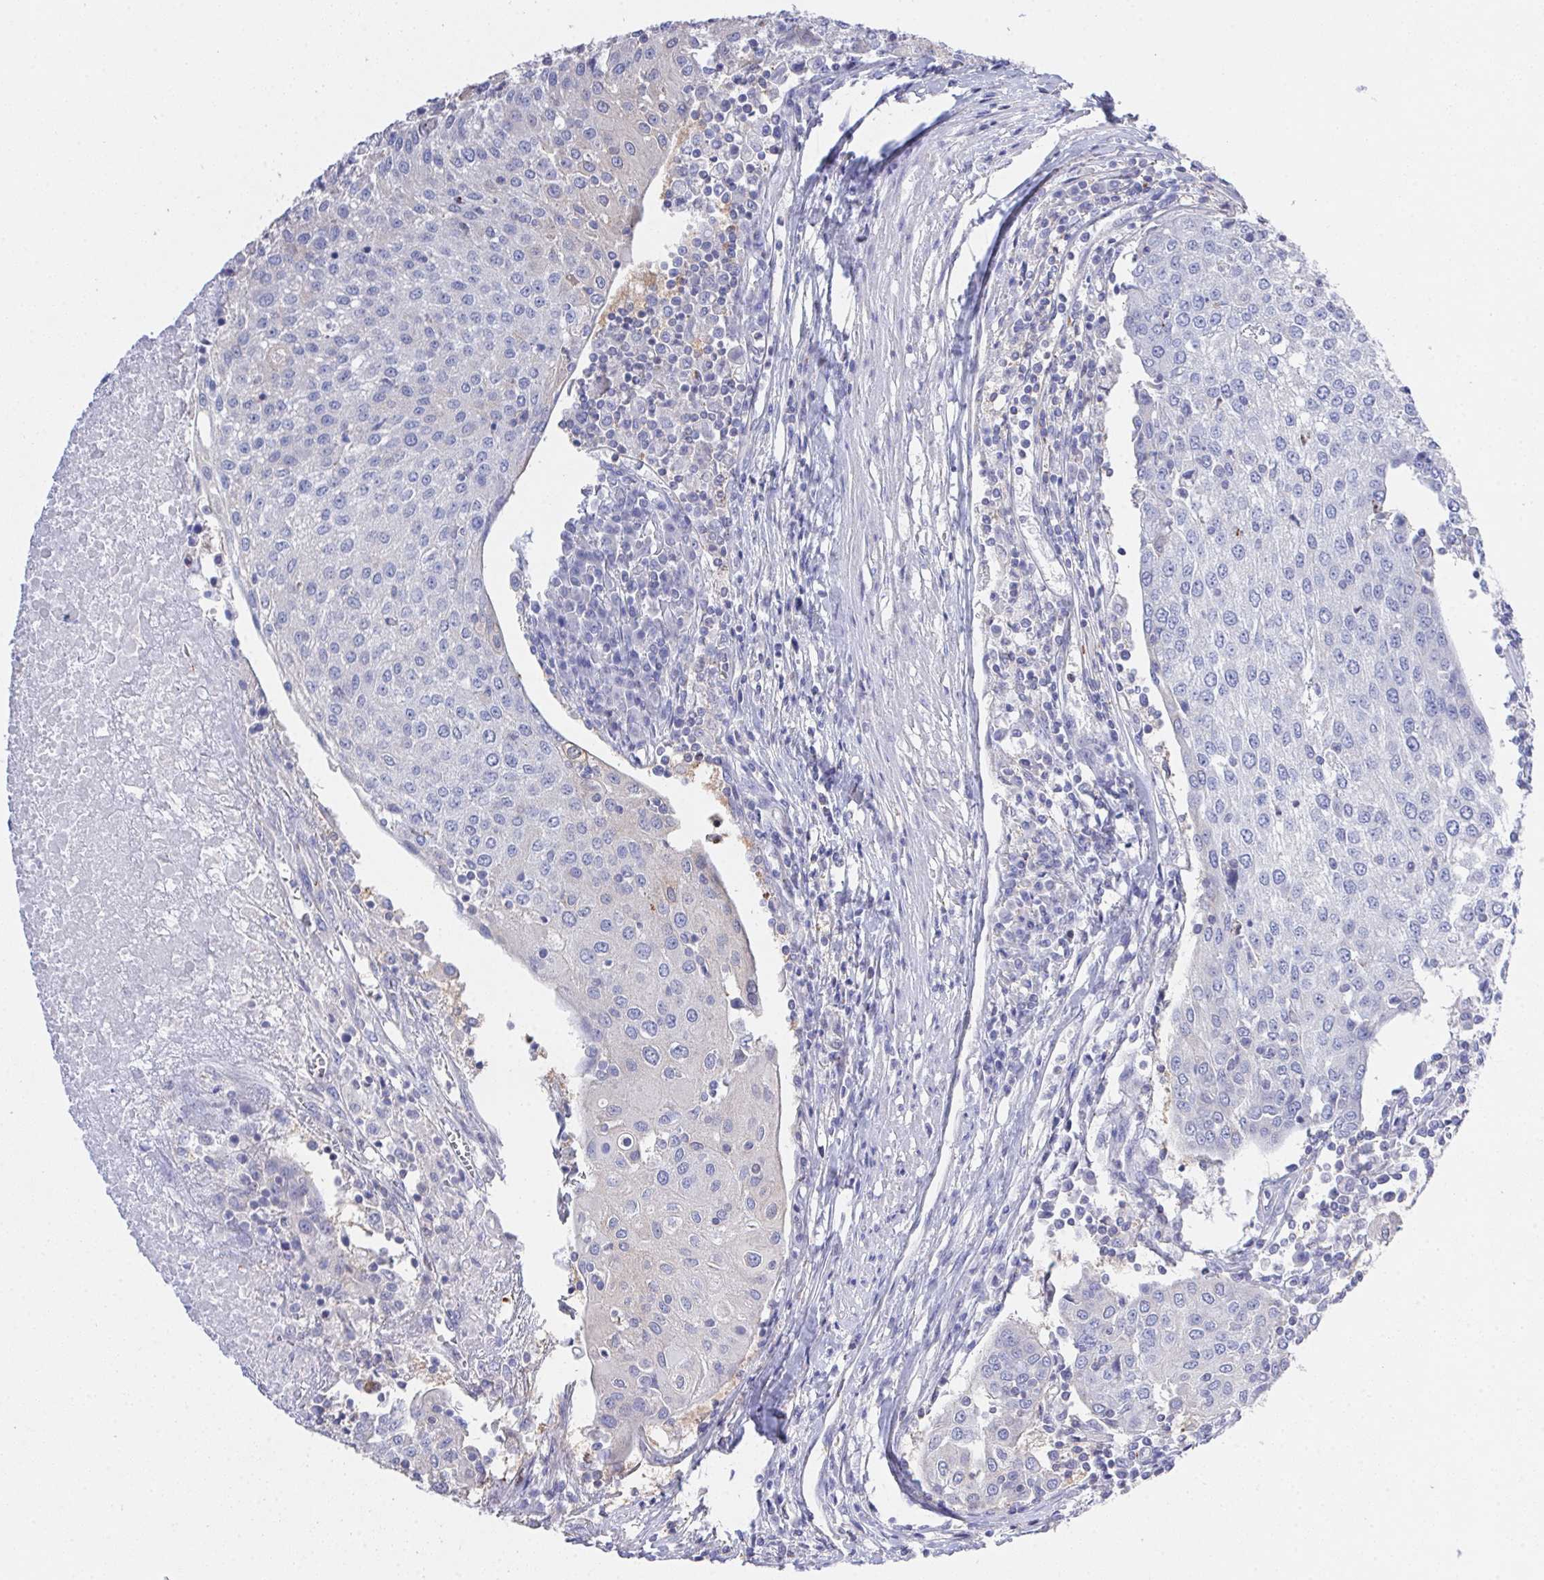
{"staining": {"intensity": "negative", "quantity": "none", "location": "none"}, "tissue": "urothelial cancer", "cell_type": "Tumor cells", "image_type": "cancer", "snomed": [{"axis": "morphology", "description": "Urothelial carcinoma, High grade"}, {"axis": "topography", "description": "Urinary bladder"}], "caption": "Tumor cells are negative for protein expression in human urothelial cancer.", "gene": "PRG3", "patient": {"sex": "female", "age": 85}}